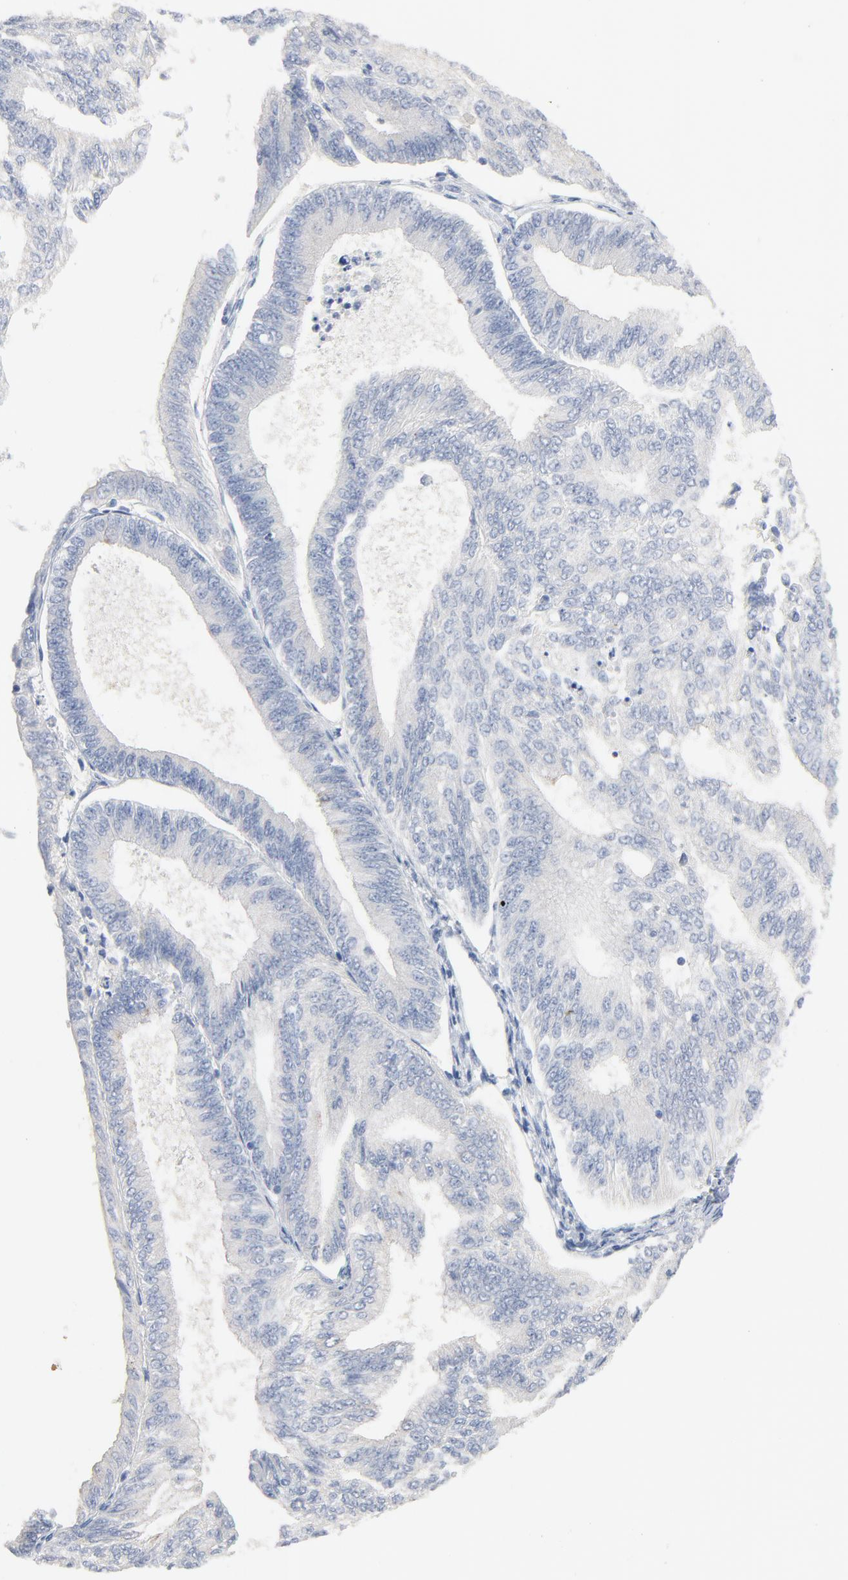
{"staining": {"intensity": "negative", "quantity": "none", "location": "none"}, "tissue": "endometrial cancer", "cell_type": "Tumor cells", "image_type": "cancer", "snomed": [{"axis": "morphology", "description": "Adenocarcinoma, NOS"}, {"axis": "topography", "description": "Endometrium"}], "caption": "Endometrial adenocarcinoma was stained to show a protein in brown. There is no significant staining in tumor cells. (DAB (3,3'-diaminobenzidine) immunohistochemistry (IHC) with hematoxylin counter stain).", "gene": "IFT43", "patient": {"sex": "female", "age": 55}}